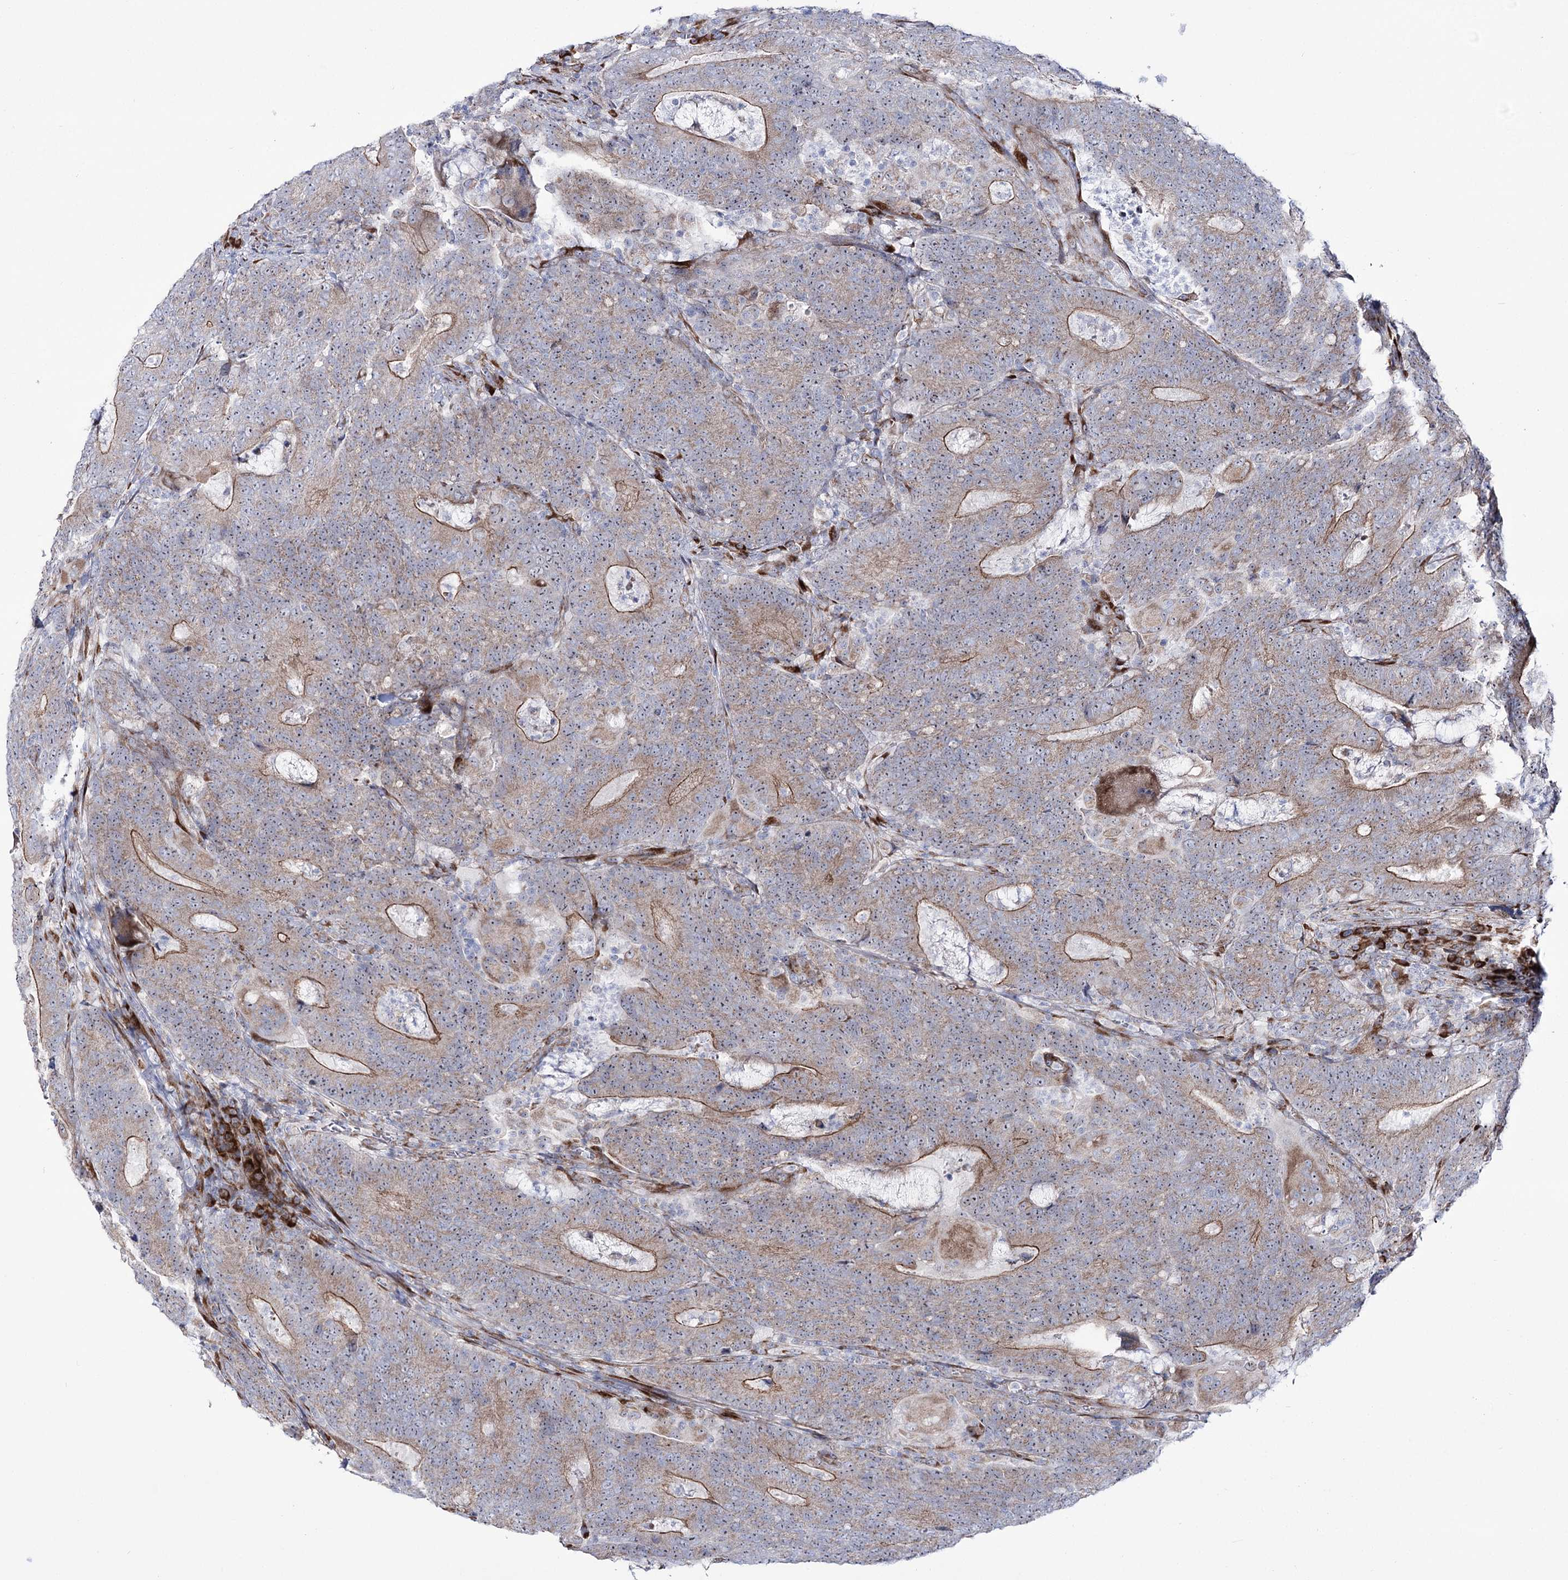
{"staining": {"intensity": "moderate", "quantity": "25%-75%", "location": "cytoplasmic/membranous"}, "tissue": "colorectal cancer", "cell_type": "Tumor cells", "image_type": "cancer", "snomed": [{"axis": "morphology", "description": "Normal tissue, NOS"}, {"axis": "morphology", "description": "Adenocarcinoma, NOS"}, {"axis": "topography", "description": "Colon"}], "caption": "Immunohistochemistry (IHC) histopathology image of neoplastic tissue: adenocarcinoma (colorectal) stained using immunohistochemistry (IHC) displays medium levels of moderate protein expression localized specifically in the cytoplasmic/membranous of tumor cells, appearing as a cytoplasmic/membranous brown color.", "gene": "METTL5", "patient": {"sex": "female", "age": 75}}